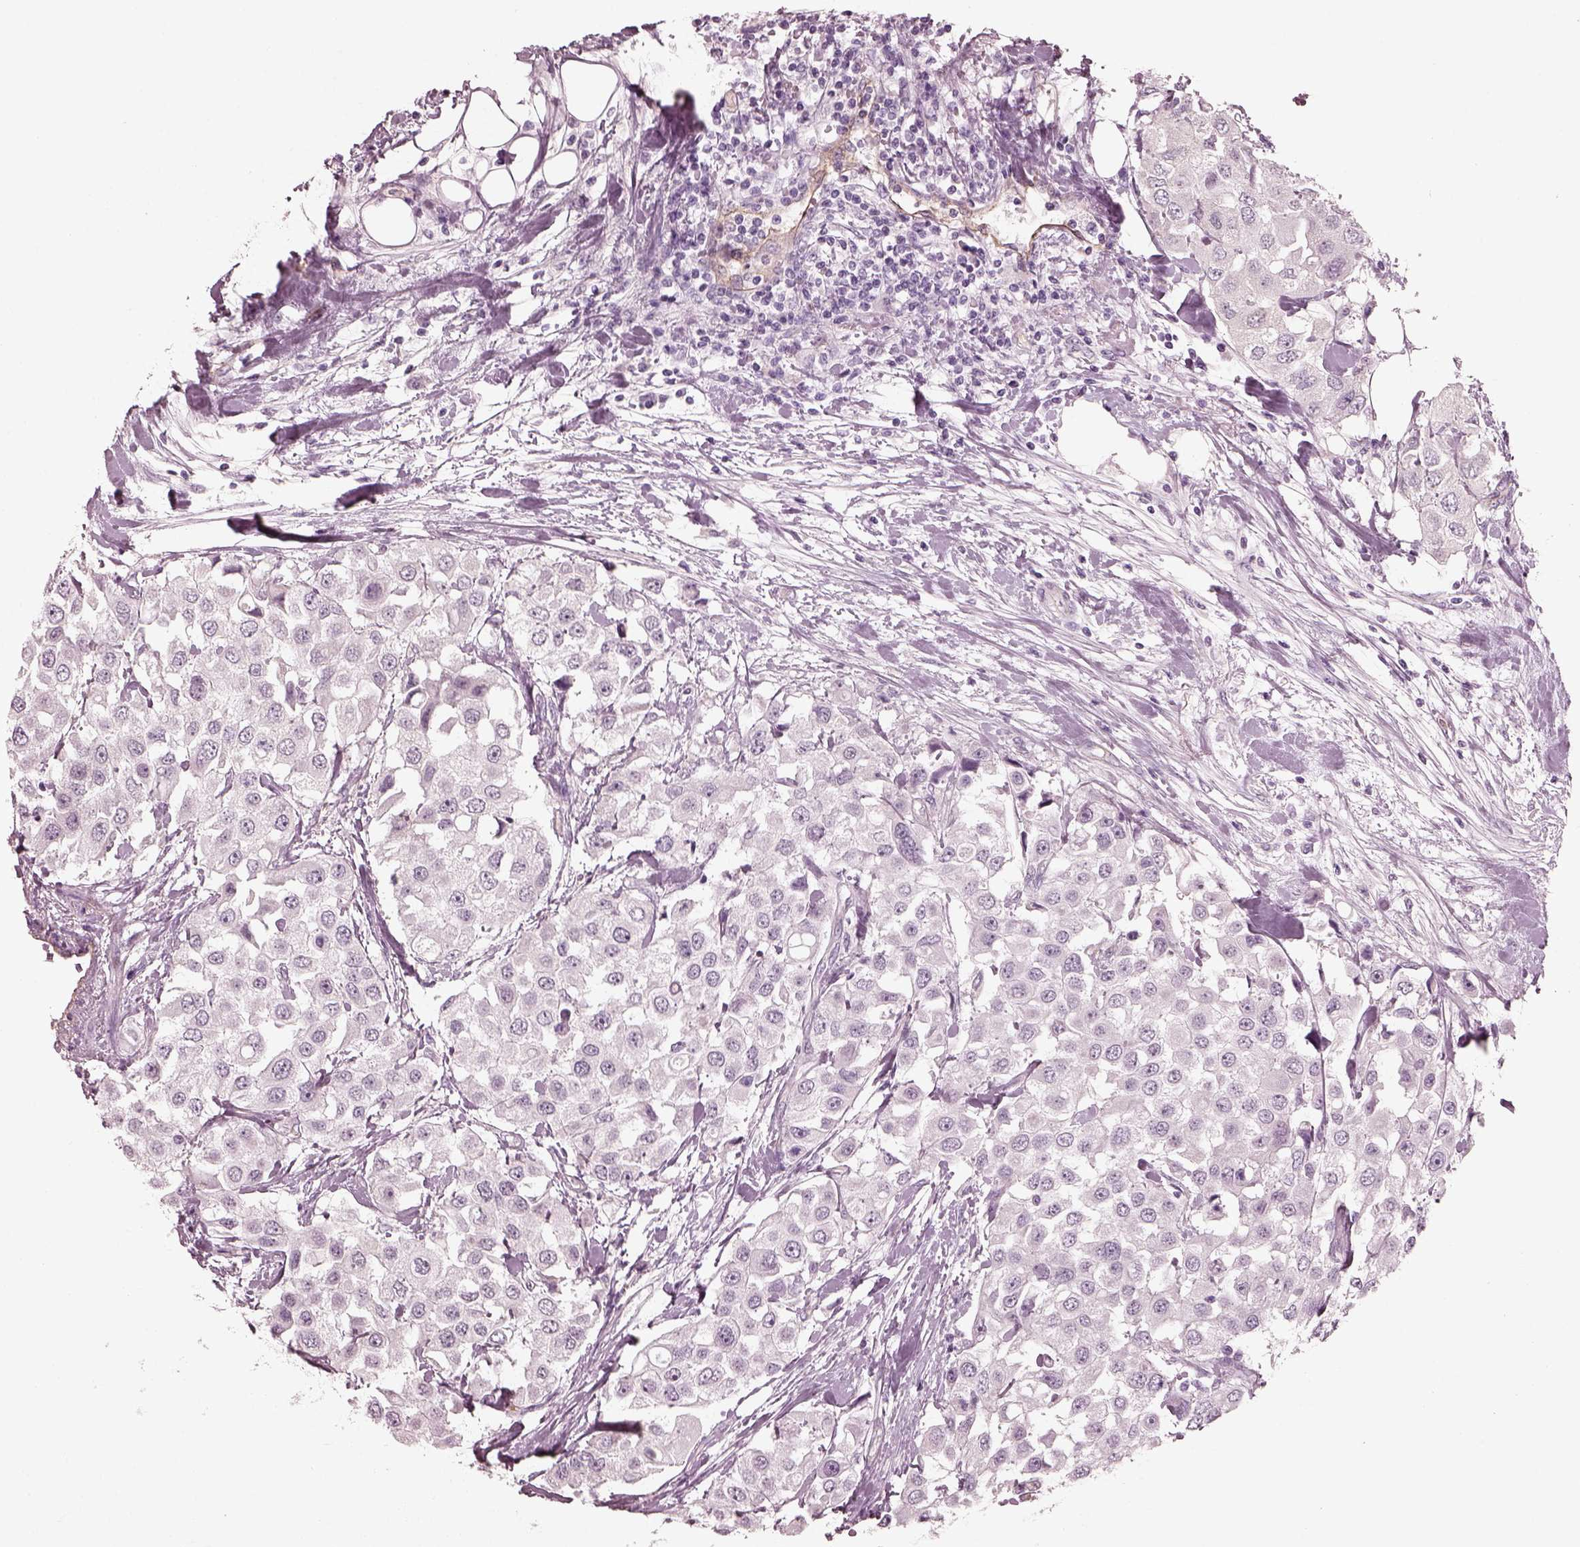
{"staining": {"intensity": "negative", "quantity": "none", "location": "none"}, "tissue": "urothelial cancer", "cell_type": "Tumor cells", "image_type": "cancer", "snomed": [{"axis": "morphology", "description": "Urothelial carcinoma, High grade"}, {"axis": "topography", "description": "Urinary bladder"}], "caption": "A photomicrograph of human high-grade urothelial carcinoma is negative for staining in tumor cells. Nuclei are stained in blue.", "gene": "EIF4E1B", "patient": {"sex": "female", "age": 64}}